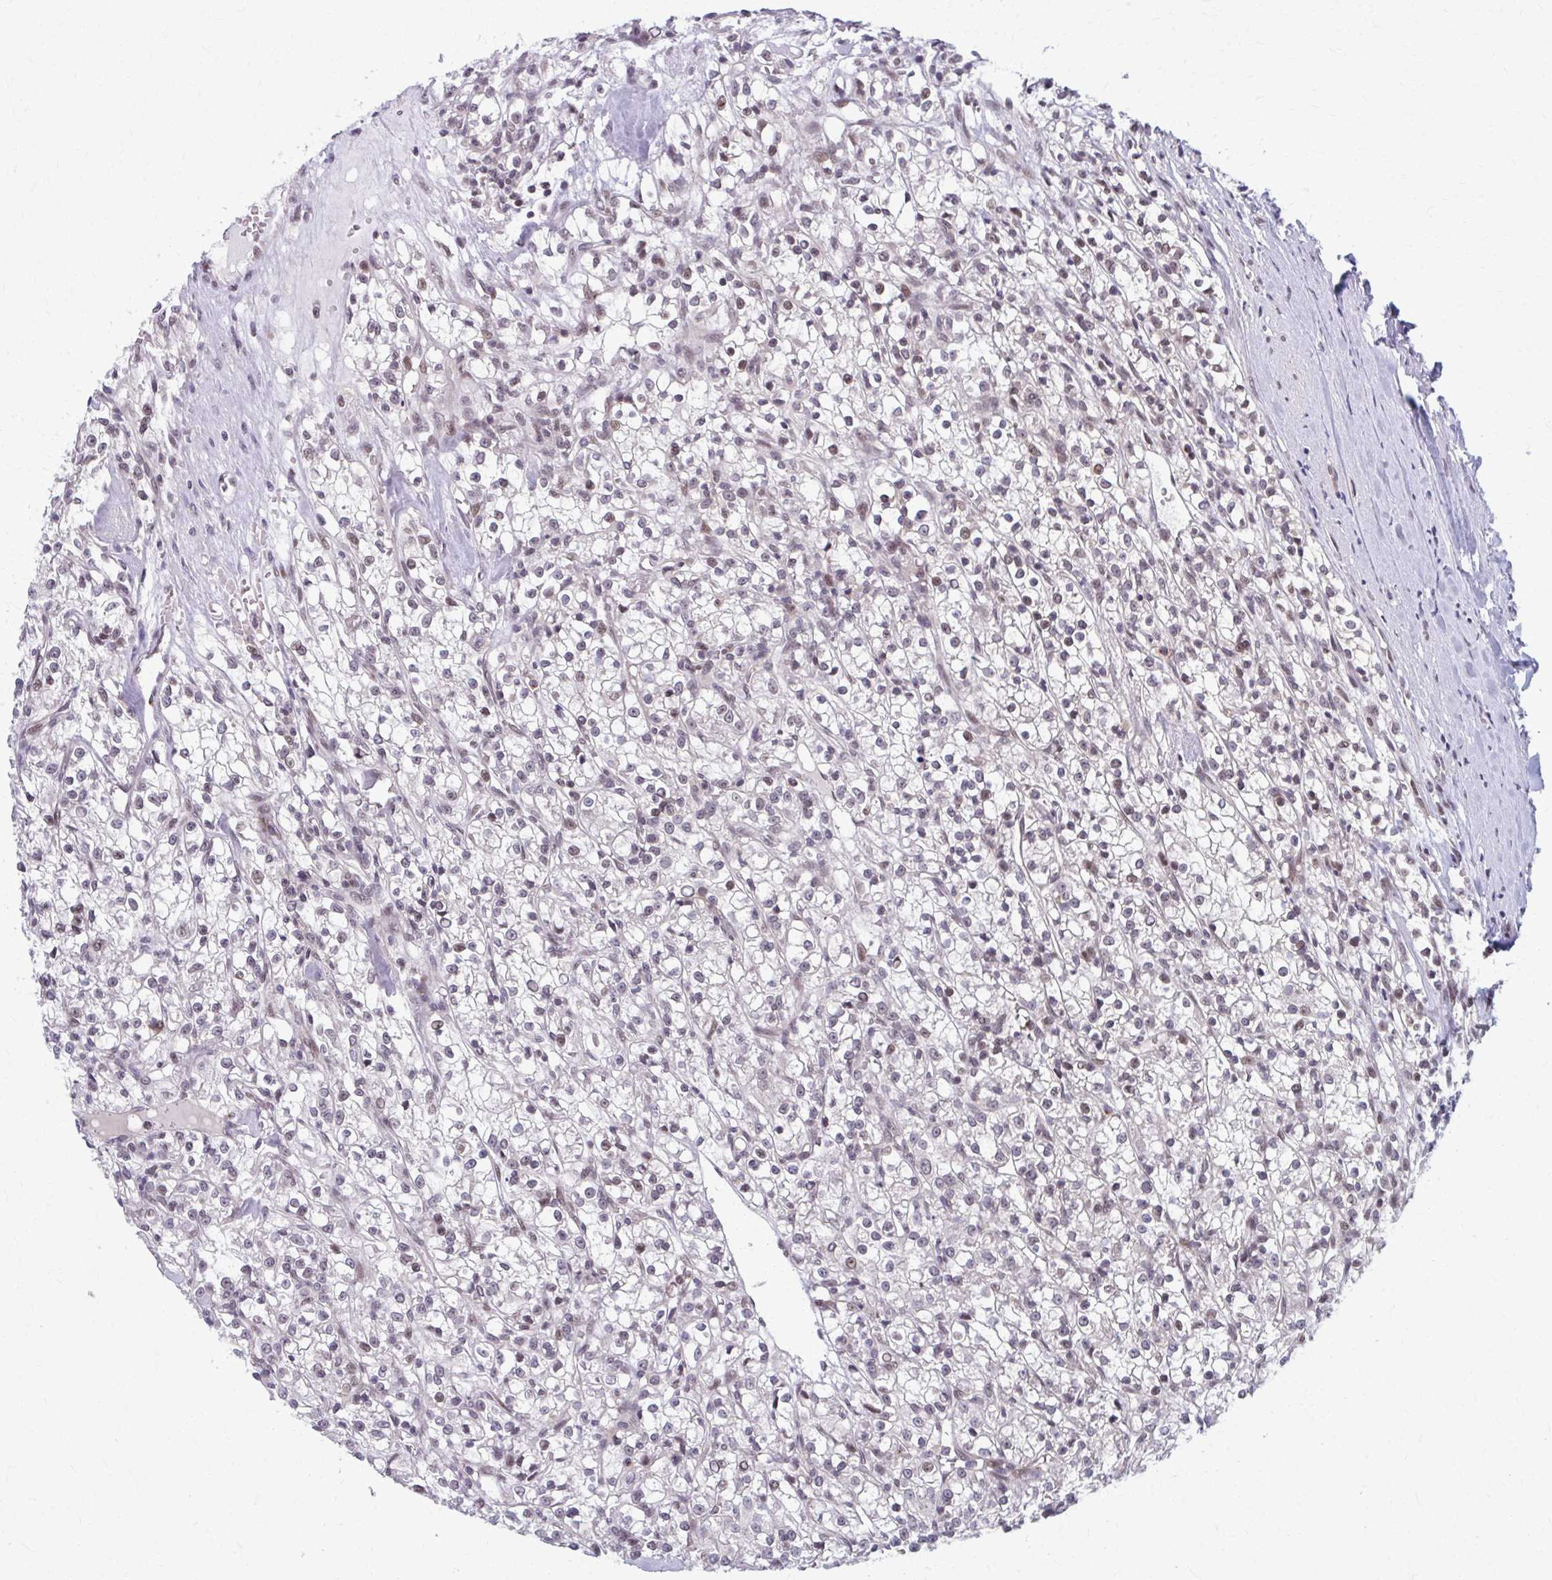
{"staining": {"intensity": "weak", "quantity": "25%-75%", "location": "nuclear"}, "tissue": "renal cancer", "cell_type": "Tumor cells", "image_type": "cancer", "snomed": [{"axis": "morphology", "description": "Adenocarcinoma, NOS"}, {"axis": "topography", "description": "Kidney"}], "caption": "Tumor cells display low levels of weak nuclear positivity in approximately 25%-75% of cells in human adenocarcinoma (renal).", "gene": "SETBP1", "patient": {"sex": "female", "age": 59}}